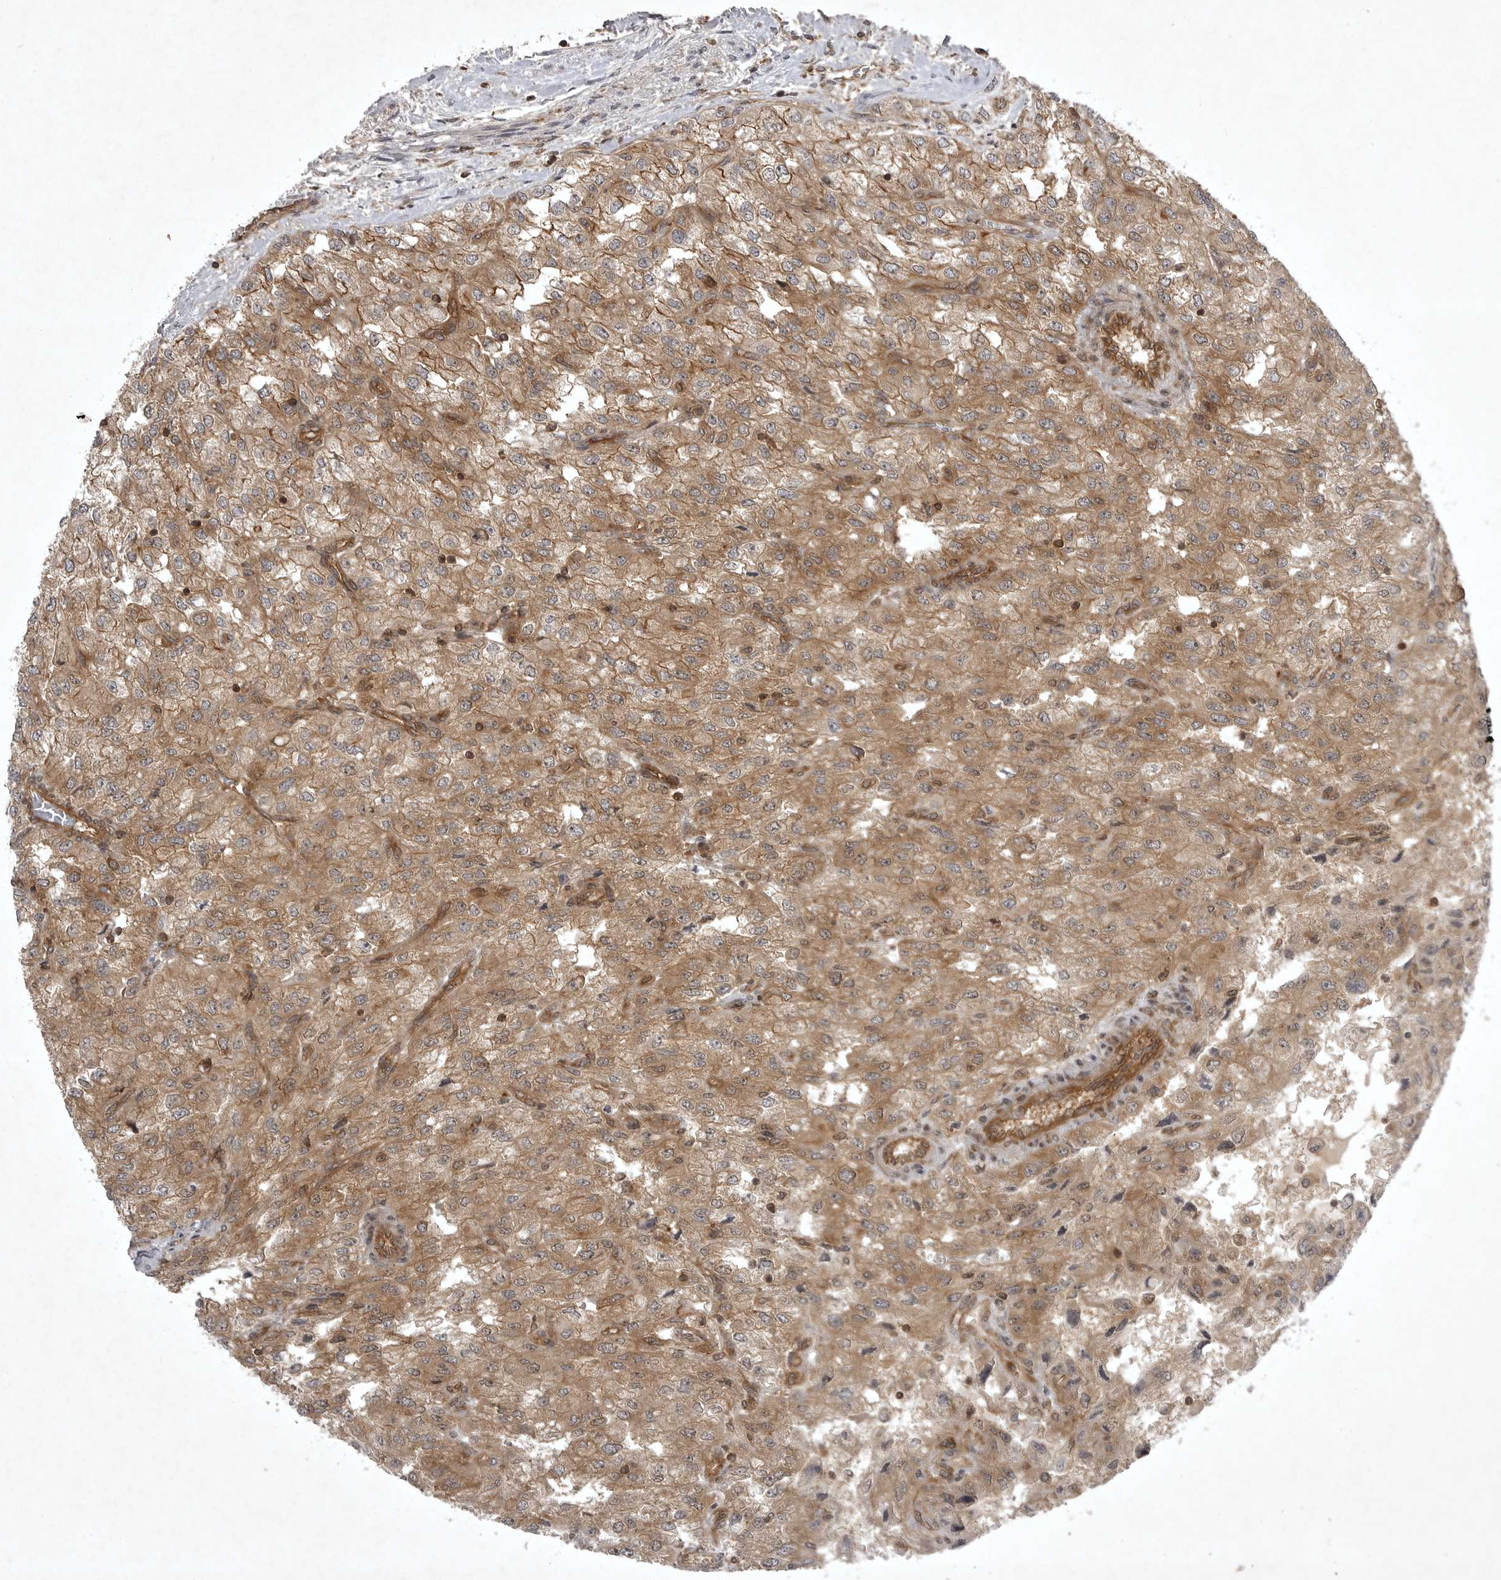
{"staining": {"intensity": "moderate", "quantity": ">75%", "location": "cytoplasmic/membranous"}, "tissue": "renal cancer", "cell_type": "Tumor cells", "image_type": "cancer", "snomed": [{"axis": "morphology", "description": "Adenocarcinoma, NOS"}, {"axis": "topography", "description": "Kidney"}], "caption": "Renal adenocarcinoma was stained to show a protein in brown. There is medium levels of moderate cytoplasmic/membranous expression in approximately >75% of tumor cells.", "gene": "STK24", "patient": {"sex": "female", "age": 54}}